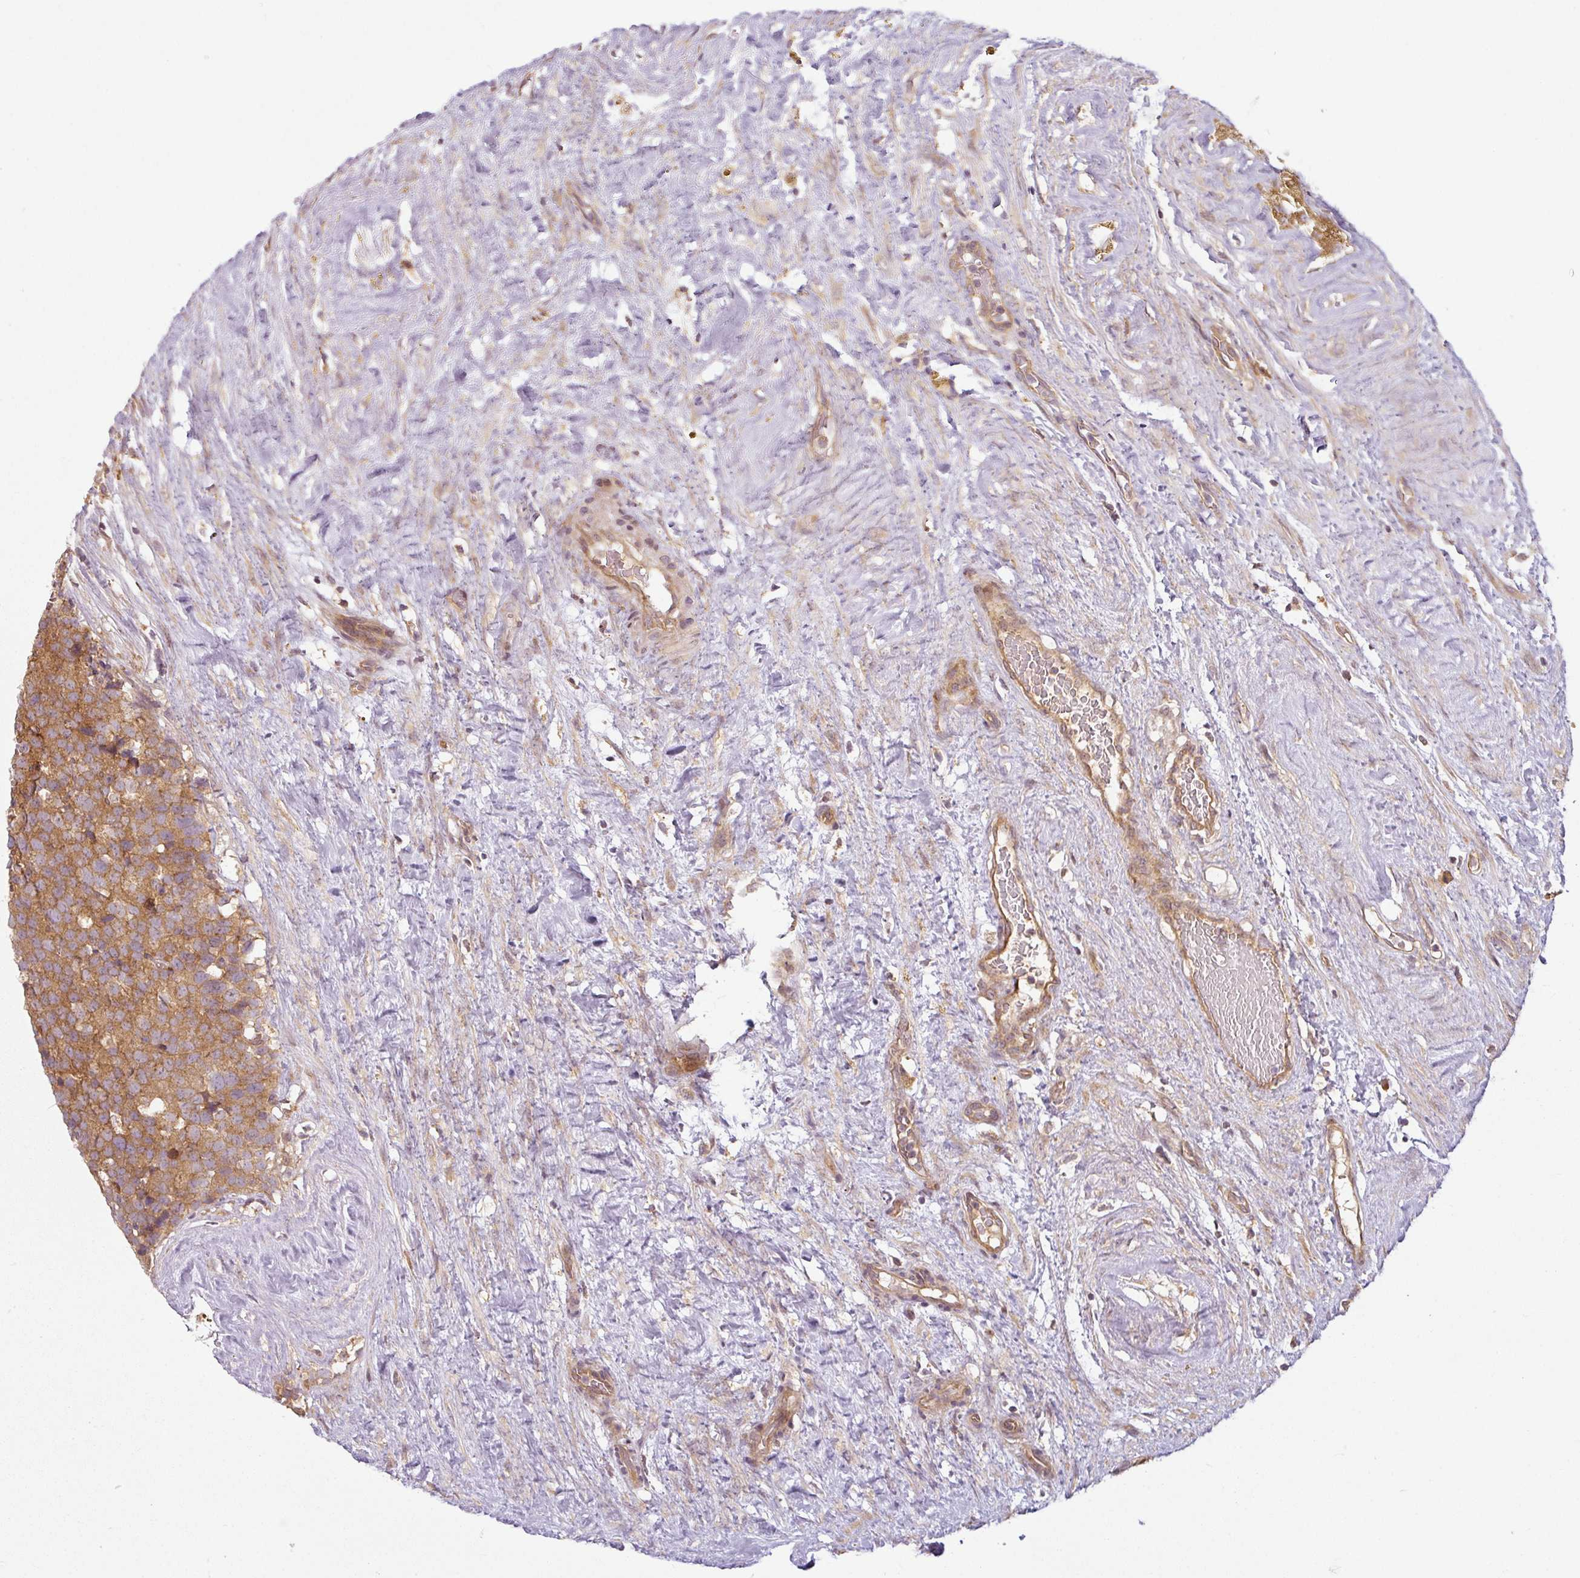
{"staining": {"intensity": "moderate", "quantity": ">75%", "location": "cytoplasmic/membranous"}, "tissue": "testis cancer", "cell_type": "Tumor cells", "image_type": "cancer", "snomed": [{"axis": "morphology", "description": "Seminoma, NOS"}, {"axis": "topography", "description": "Testis"}], "caption": "Immunohistochemical staining of testis cancer shows medium levels of moderate cytoplasmic/membranous staining in about >75% of tumor cells.", "gene": "RNF31", "patient": {"sex": "male", "age": 71}}